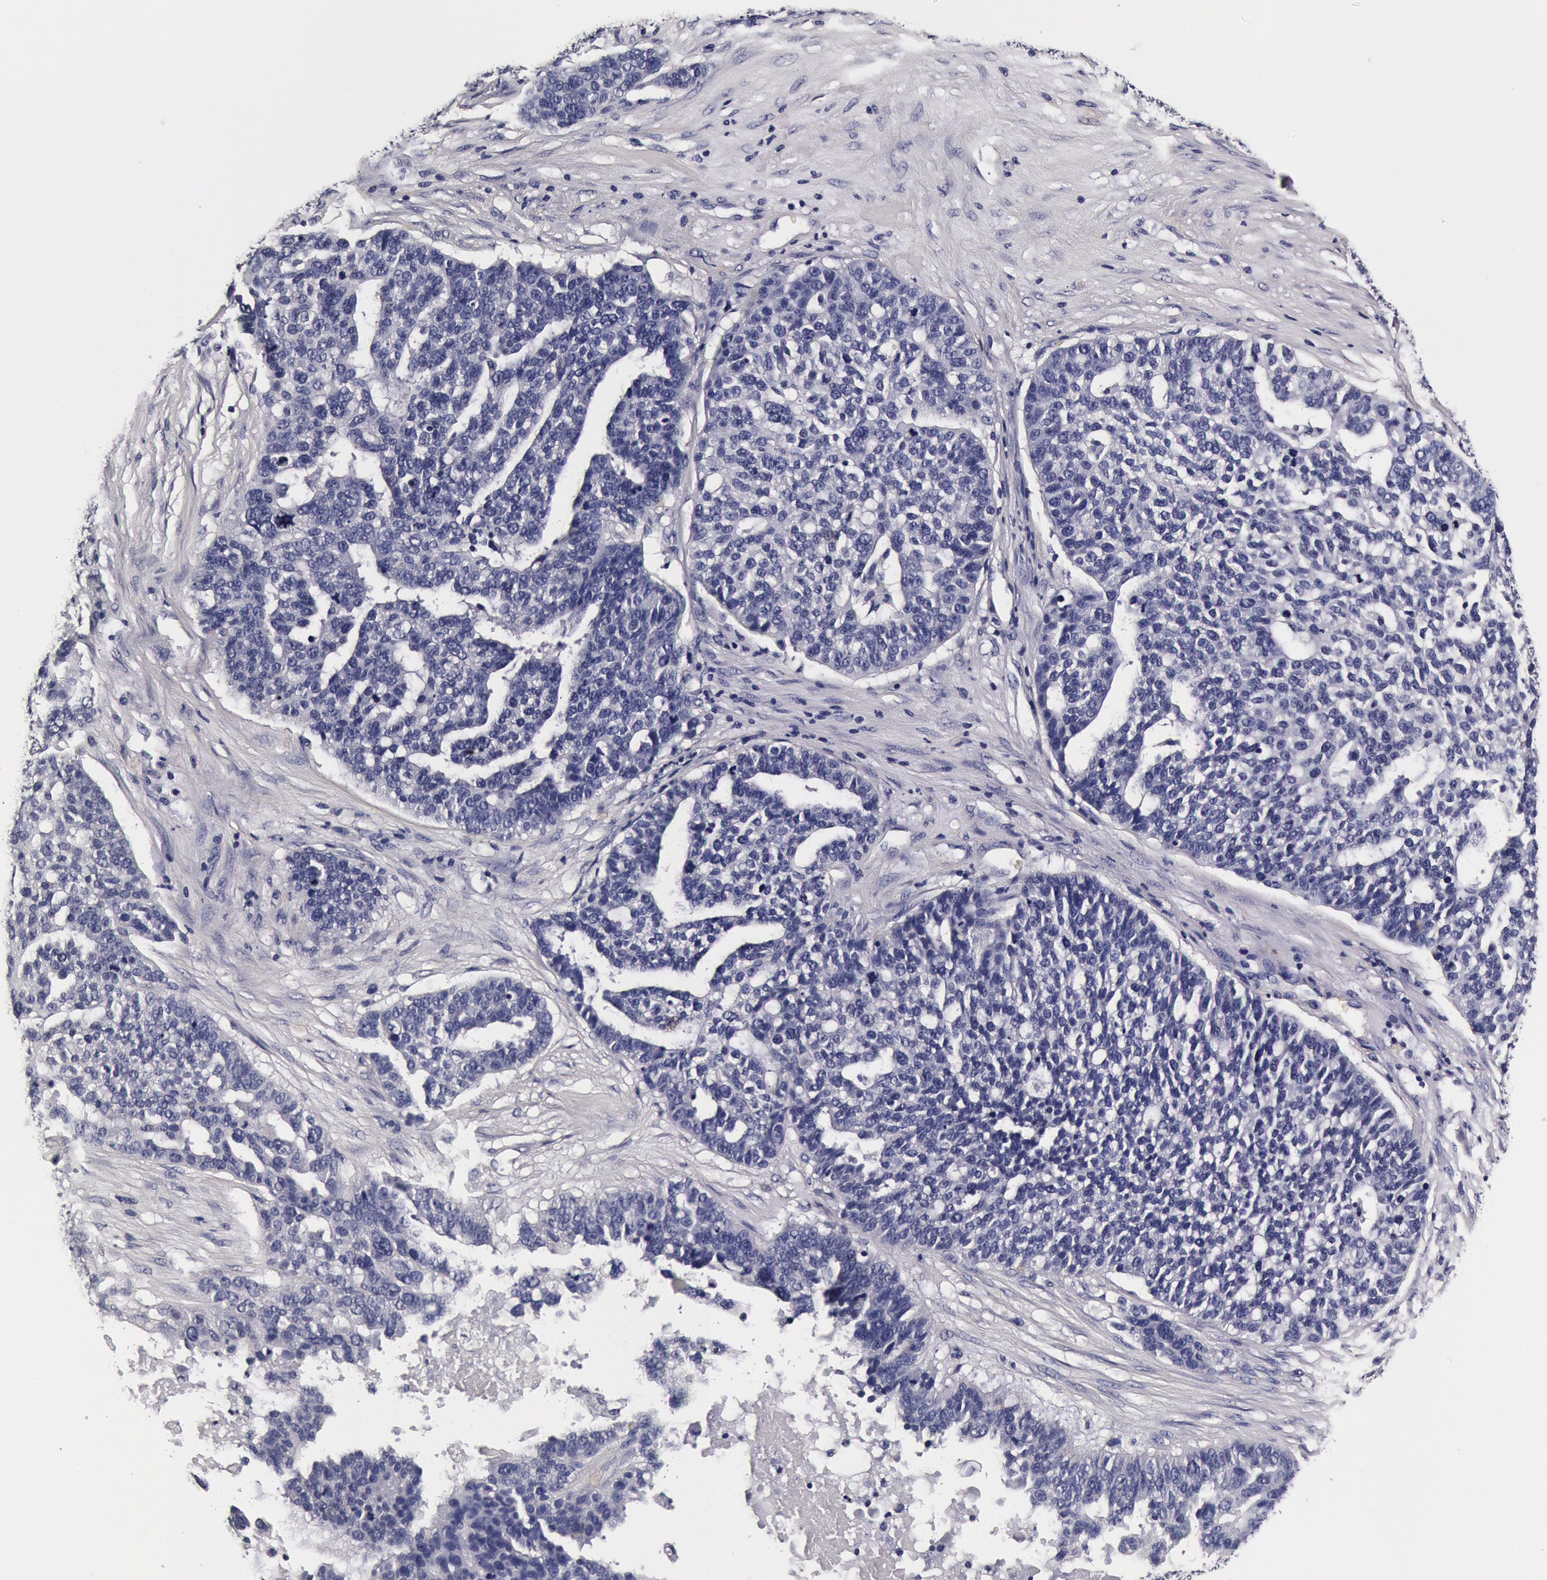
{"staining": {"intensity": "negative", "quantity": "none", "location": "none"}, "tissue": "ovarian cancer", "cell_type": "Tumor cells", "image_type": "cancer", "snomed": [{"axis": "morphology", "description": "Cystadenocarcinoma, serous, NOS"}, {"axis": "topography", "description": "Ovary"}], "caption": "Immunohistochemical staining of ovarian cancer reveals no significant positivity in tumor cells. (IHC, brightfield microscopy, high magnification).", "gene": "CCDC22", "patient": {"sex": "female", "age": 59}}